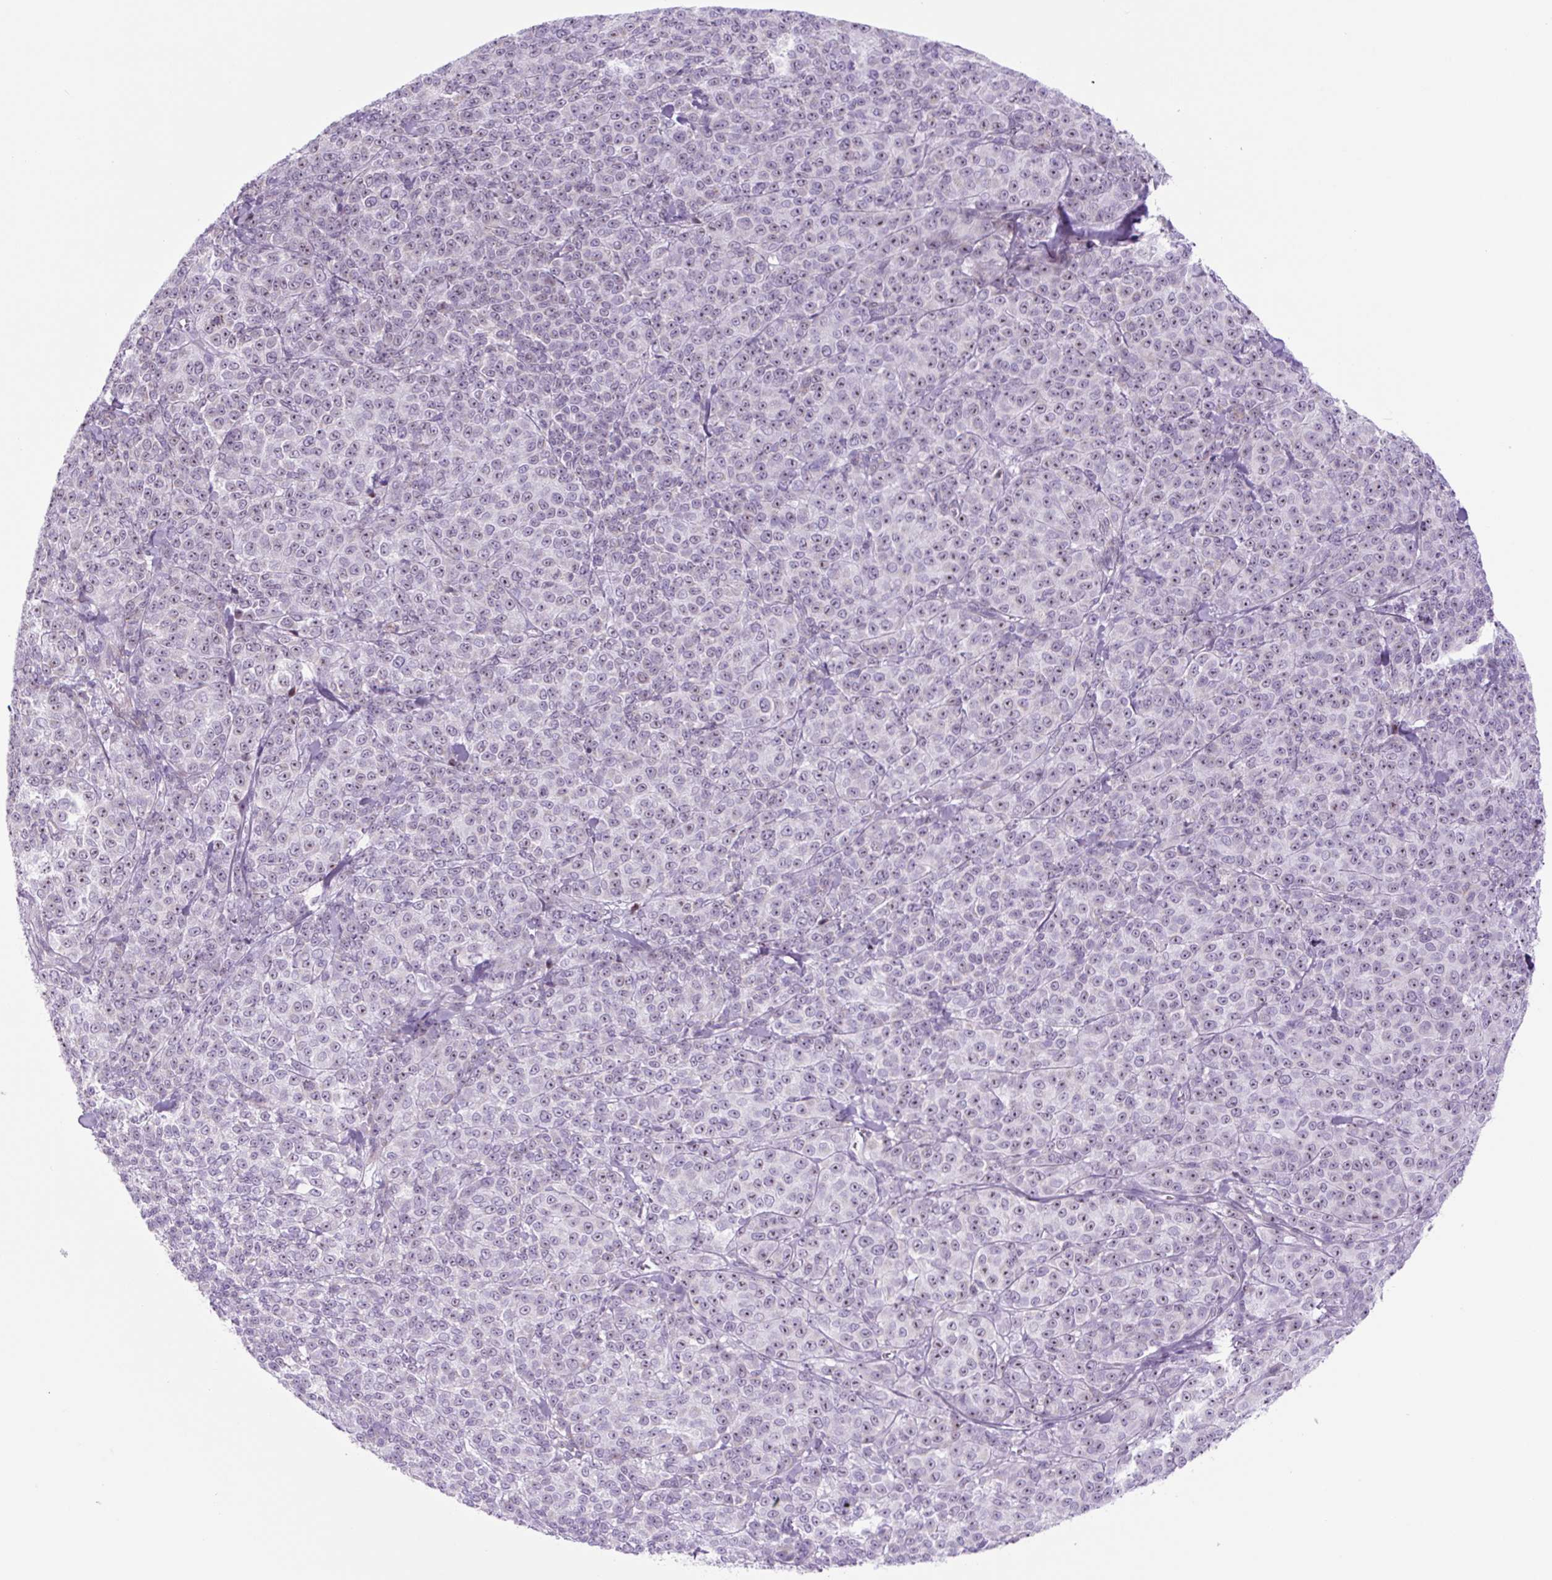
{"staining": {"intensity": "moderate", "quantity": "25%-75%", "location": "nuclear"}, "tissue": "melanoma", "cell_type": "Tumor cells", "image_type": "cancer", "snomed": [{"axis": "morphology", "description": "Normal tissue, NOS"}, {"axis": "morphology", "description": "Malignant melanoma, NOS"}, {"axis": "topography", "description": "Skin"}], "caption": "The photomicrograph displays immunohistochemical staining of malignant melanoma. There is moderate nuclear staining is identified in approximately 25%-75% of tumor cells.", "gene": "RRS1", "patient": {"sex": "female", "age": 34}}